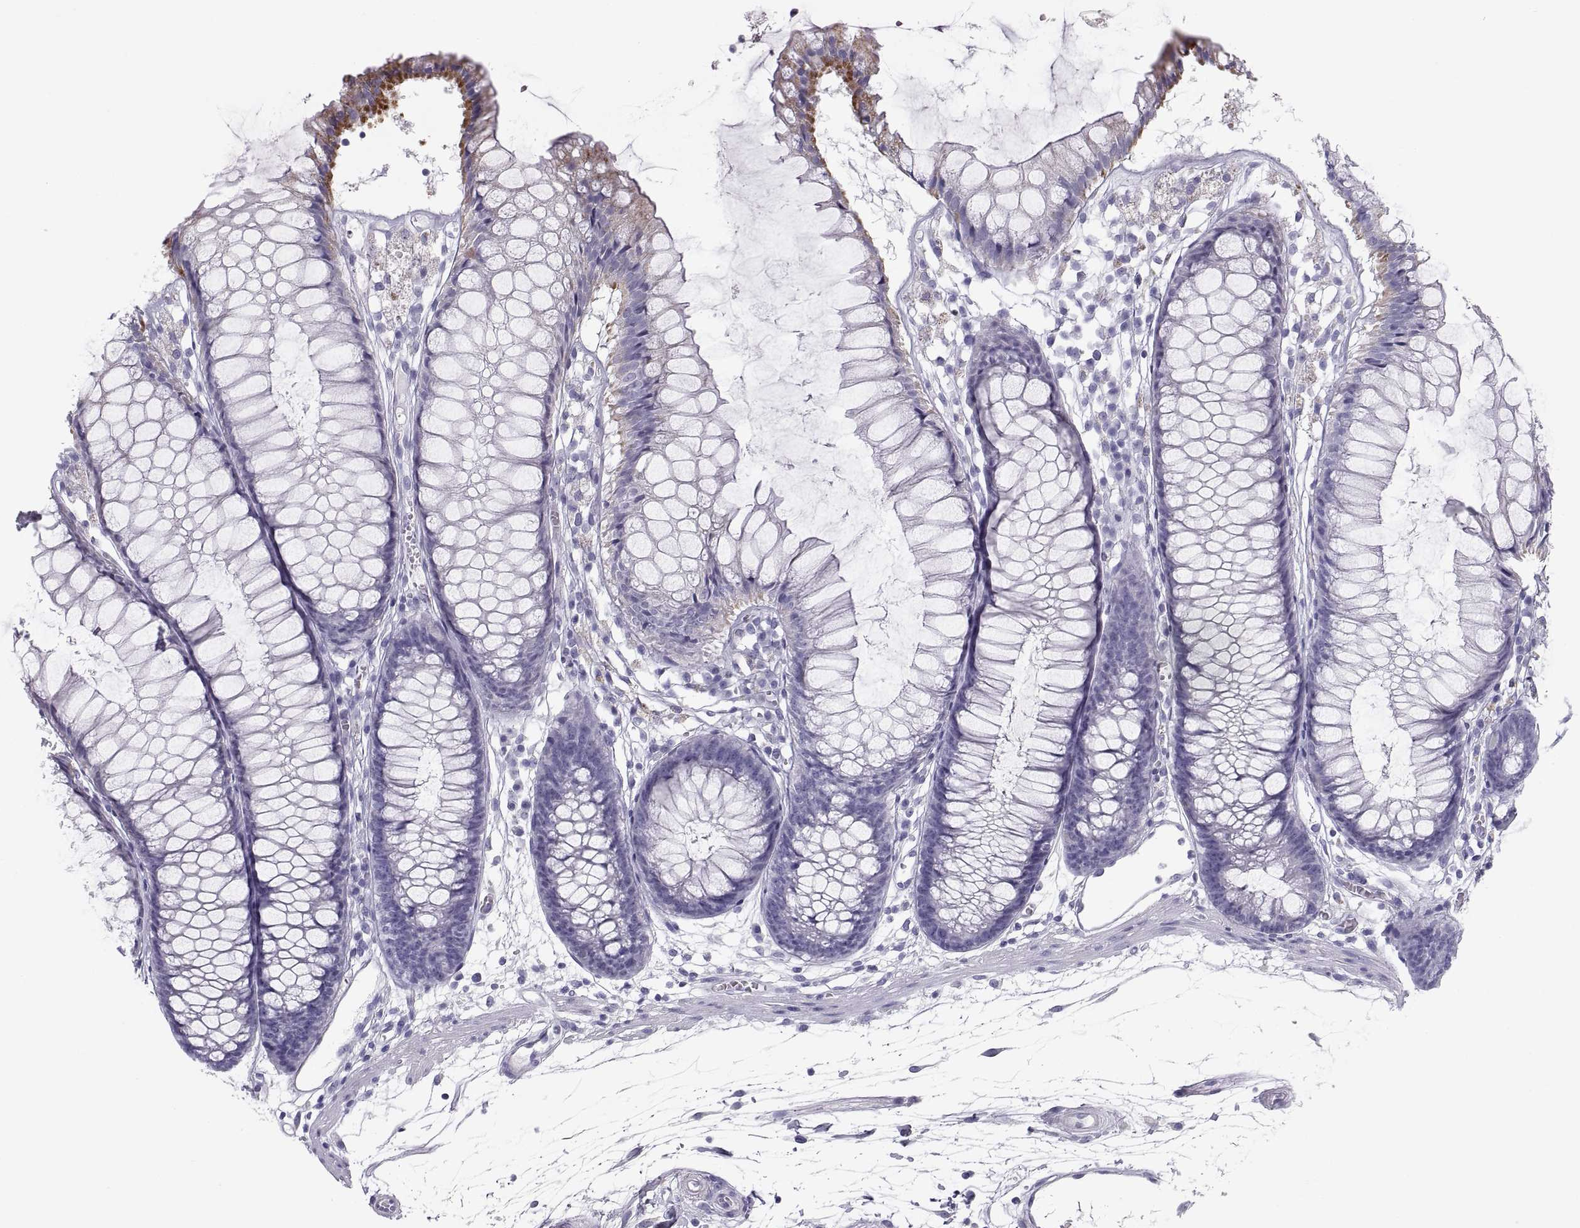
{"staining": {"intensity": "negative", "quantity": "none", "location": "none"}, "tissue": "colon", "cell_type": "Endothelial cells", "image_type": "normal", "snomed": [{"axis": "morphology", "description": "Normal tissue, NOS"}, {"axis": "morphology", "description": "Adenocarcinoma, NOS"}, {"axis": "topography", "description": "Colon"}], "caption": "The immunohistochemistry image has no significant expression in endothelial cells of colon. (Brightfield microscopy of DAB (3,3'-diaminobenzidine) IHC at high magnification).", "gene": "PAX2", "patient": {"sex": "male", "age": 65}}